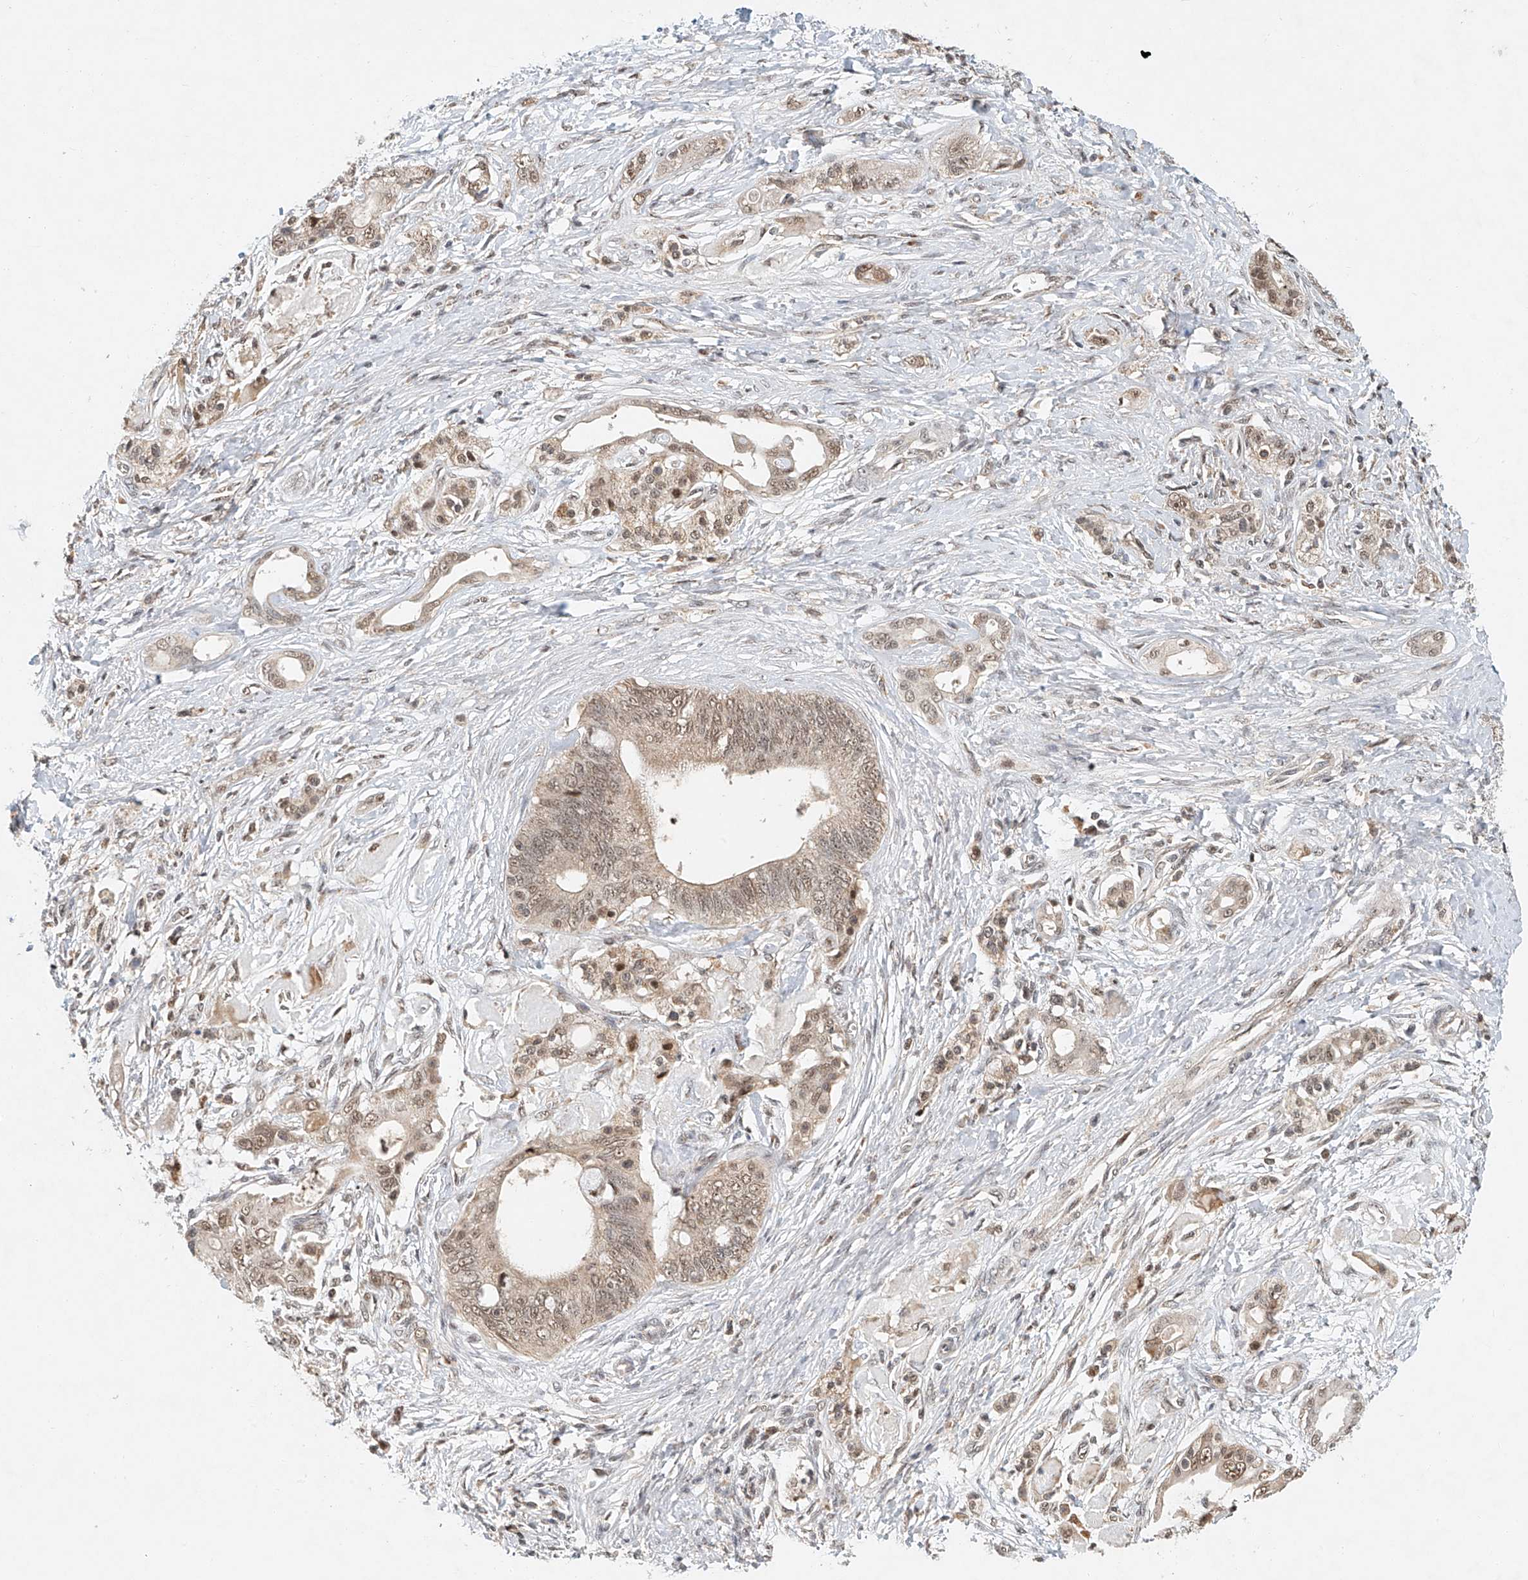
{"staining": {"intensity": "weak", "quantity": ">75%", "location": "nuclear"}, "tissue": "pancreatic cancer", "cell_type": "Tumor cells", "image_type": "cancer", "snomed": [{"axis": "morphology", "description": "Adenocarcinoma, NOS"}, {"axis": "topography", "description": "Pancreas"}], "caption": "High-magnification brightfield microscopy of pancreatic cancer (adenocarcinoma) stained with DAB (3,3'-diaminobenzidine) (brown) and counterstained with hematoxylin (blue). tumor cells exhibit weak nuclear expression is appreciated in about>75% of cells. (IHC, brightfield microscopy, high magnification).", "gene": "SYTL3", "patient": {"sex": "male", "age": 70}}